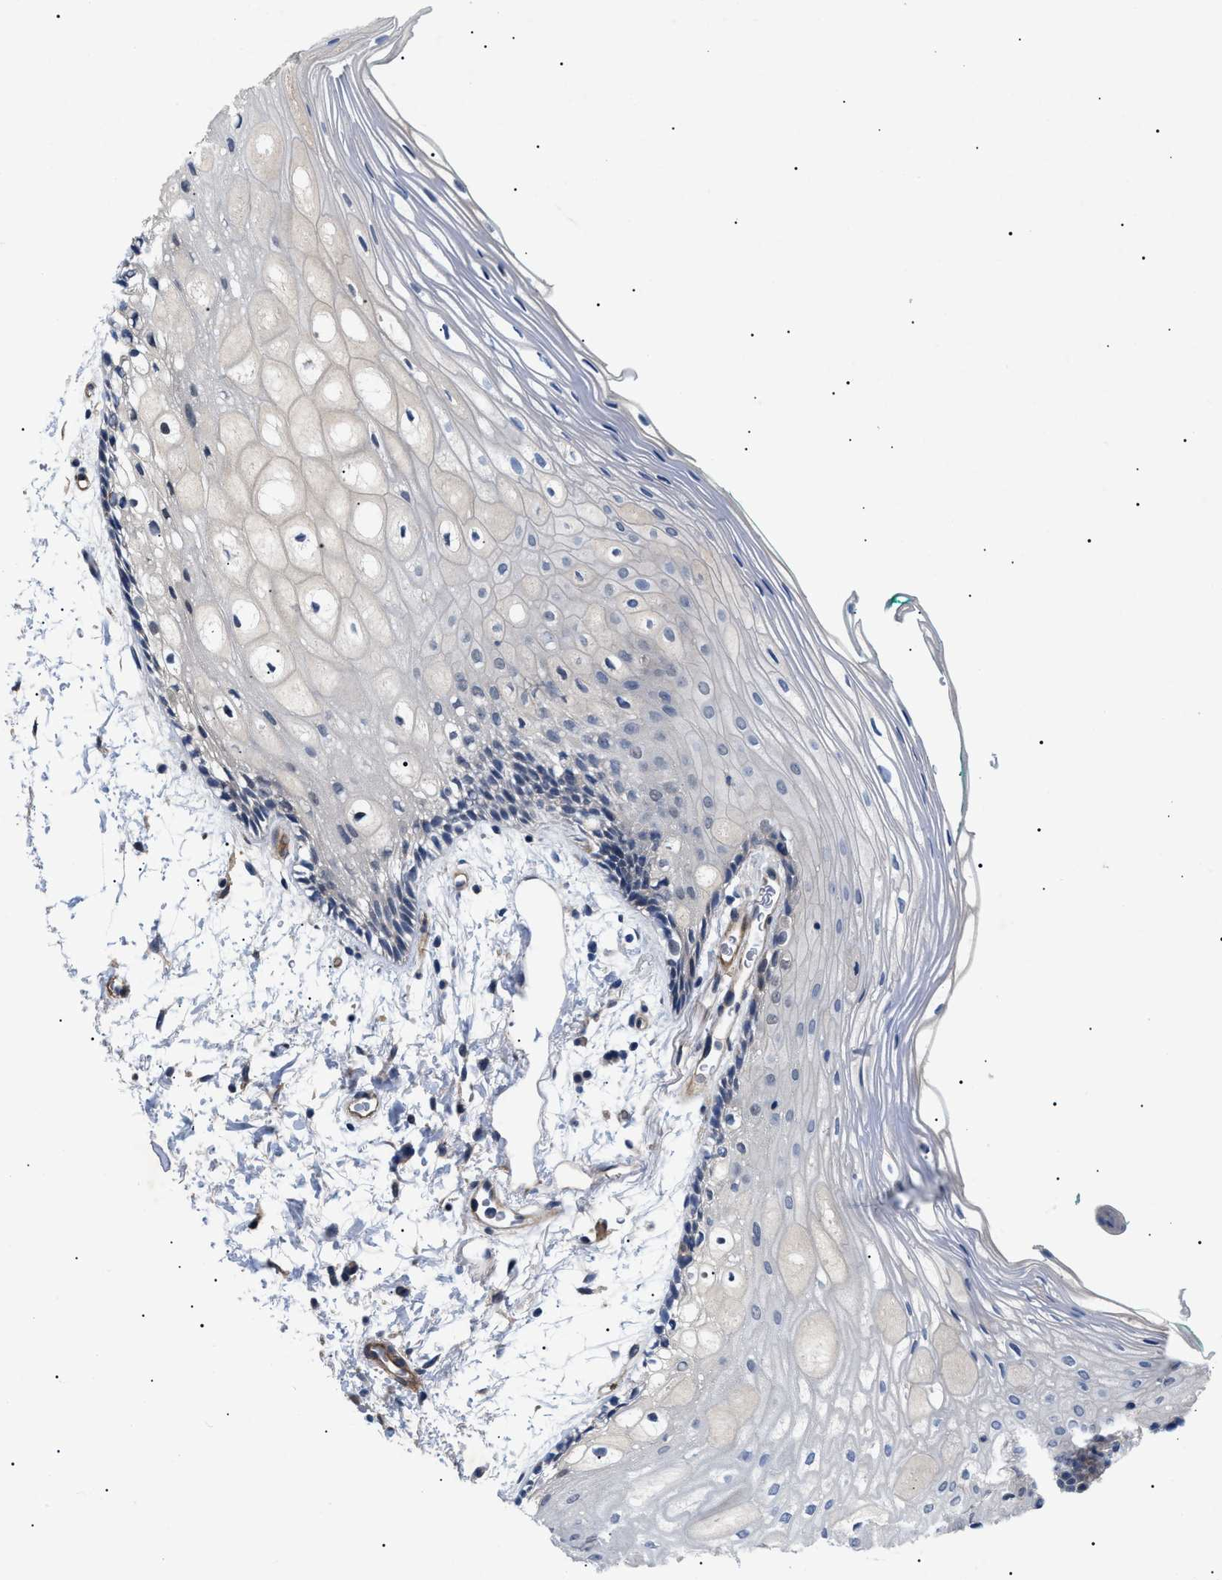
{"staining": {"intensity": "weak", "quantity": "<25%", "location": "cytoplasmic/membranous,nuclear"}, "tissue": "oral mucosa", "cell_type": "Squamous epithelial cells", "image_type": "normal", "snomed": [{"axis": "morphology", "description": "Normal tissue, NOS"}, {"axis": "topography", "description": "Skeletal muscle"}, {"axis": "topography", "description": "Oral tissue"}, {"axis": "topography", "description": "Peripheral nerve tissue"}], "caption": "The micrograph demonstrates no significant expression in squamous epithelial cells of oral mucosa.", "gene": "CRCP", "patient": {"sex": "female", "age": 84}}